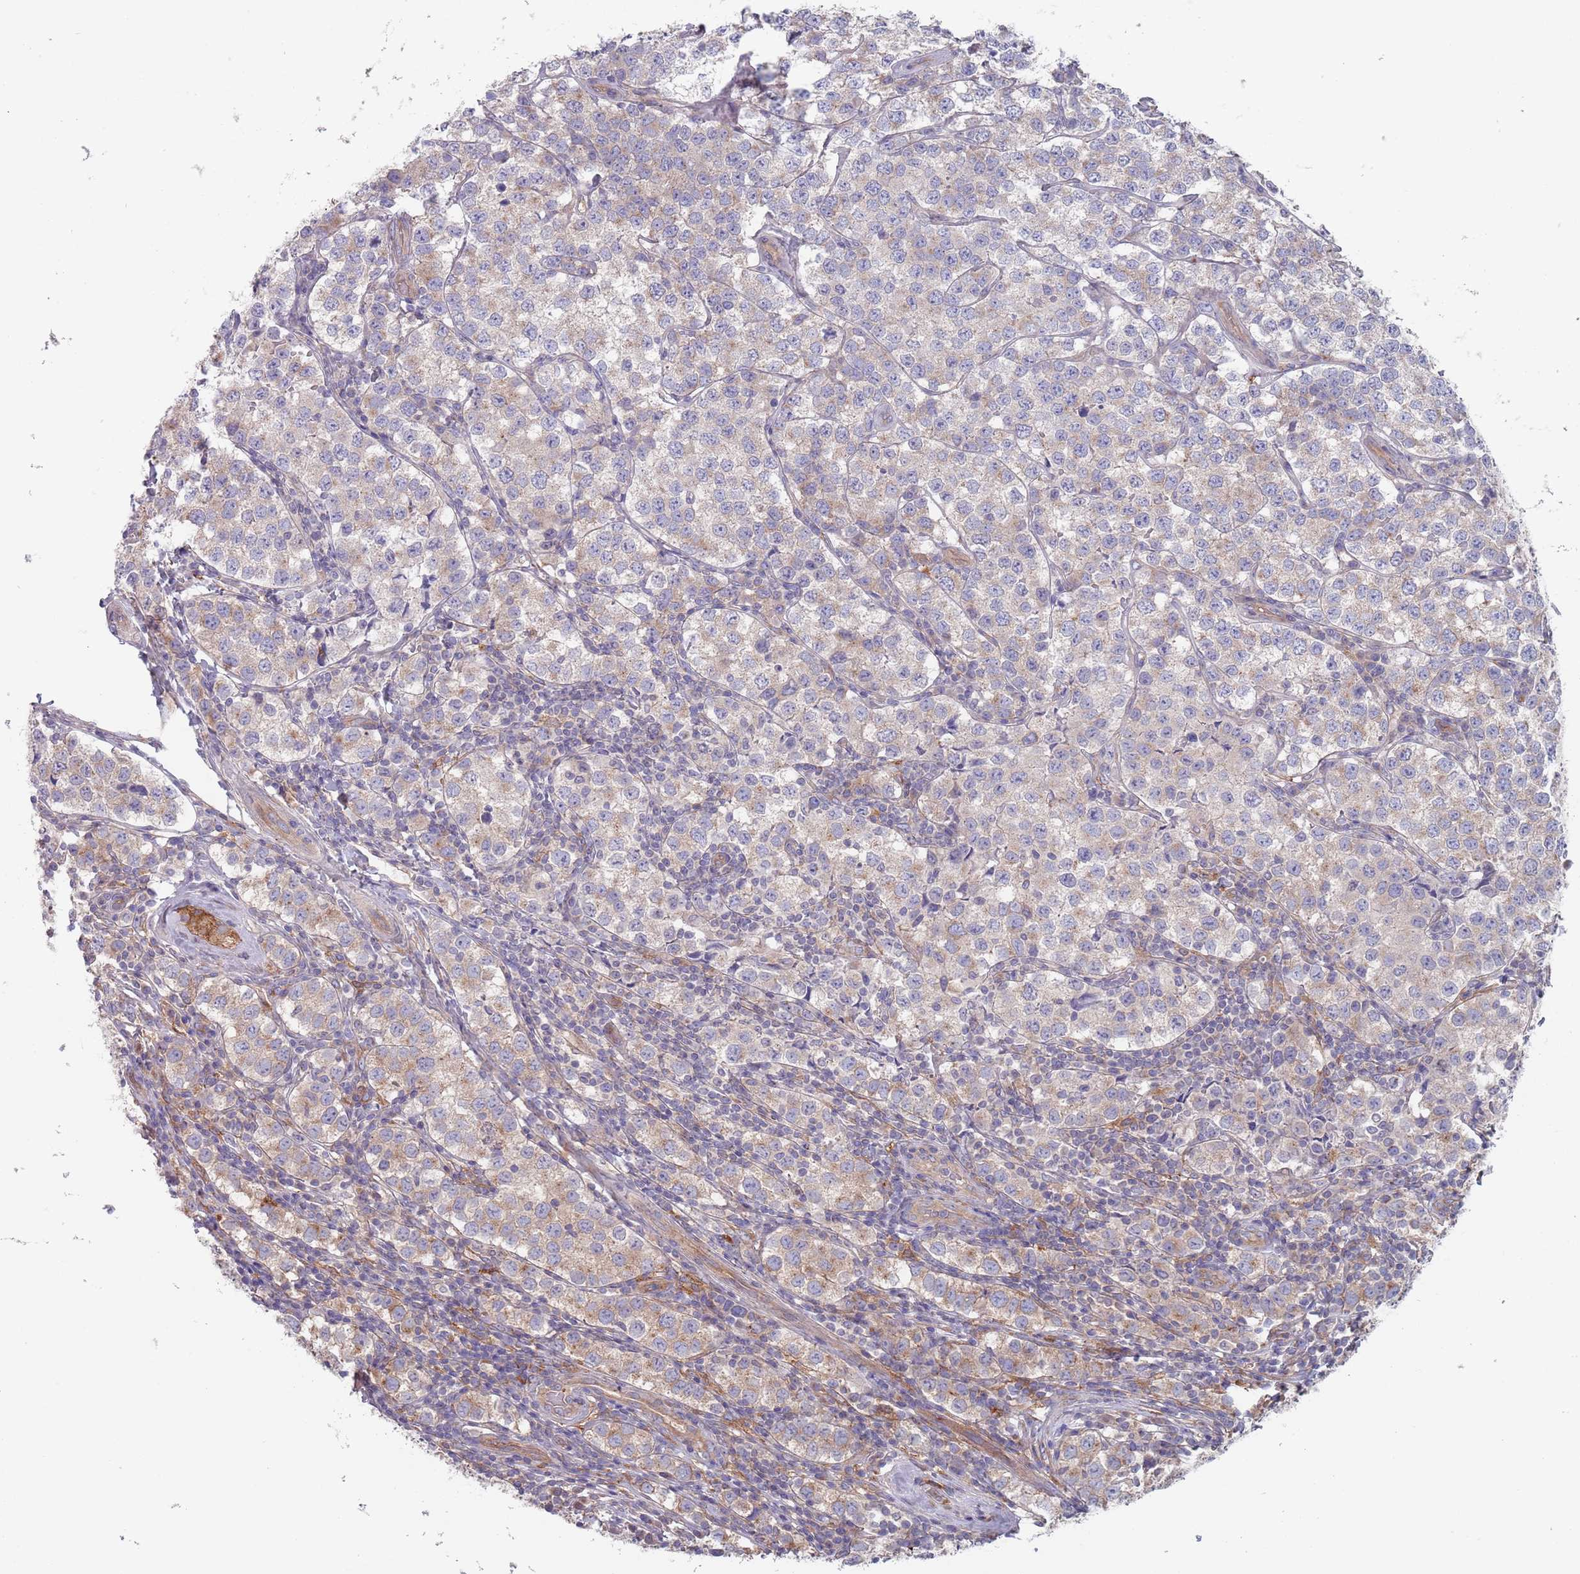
{"staining": {"intensity": "weak", "quantity": "<25%", "location": "cytoplasmic/membranous"}, "tissue": "testis cancer", "cell_type": "Tumor cells", "image_type": "cancer", "snomed": [{"axis": "morphology", "description": "Seminoma, NOS"}, {"axis": "topography", "description": "Testis"}], "caption": "DAB (3,3'-diaminobenzidine) immunohistochemical staining of human testis seminoma shows no significant positivity in tumor cells. (Brightfield microscopy of DAB (3,3'-diaminobenzidine) IHC at high magnification).", "gene": "APPL2", "patient": {"sex": "male", "age": 34}}